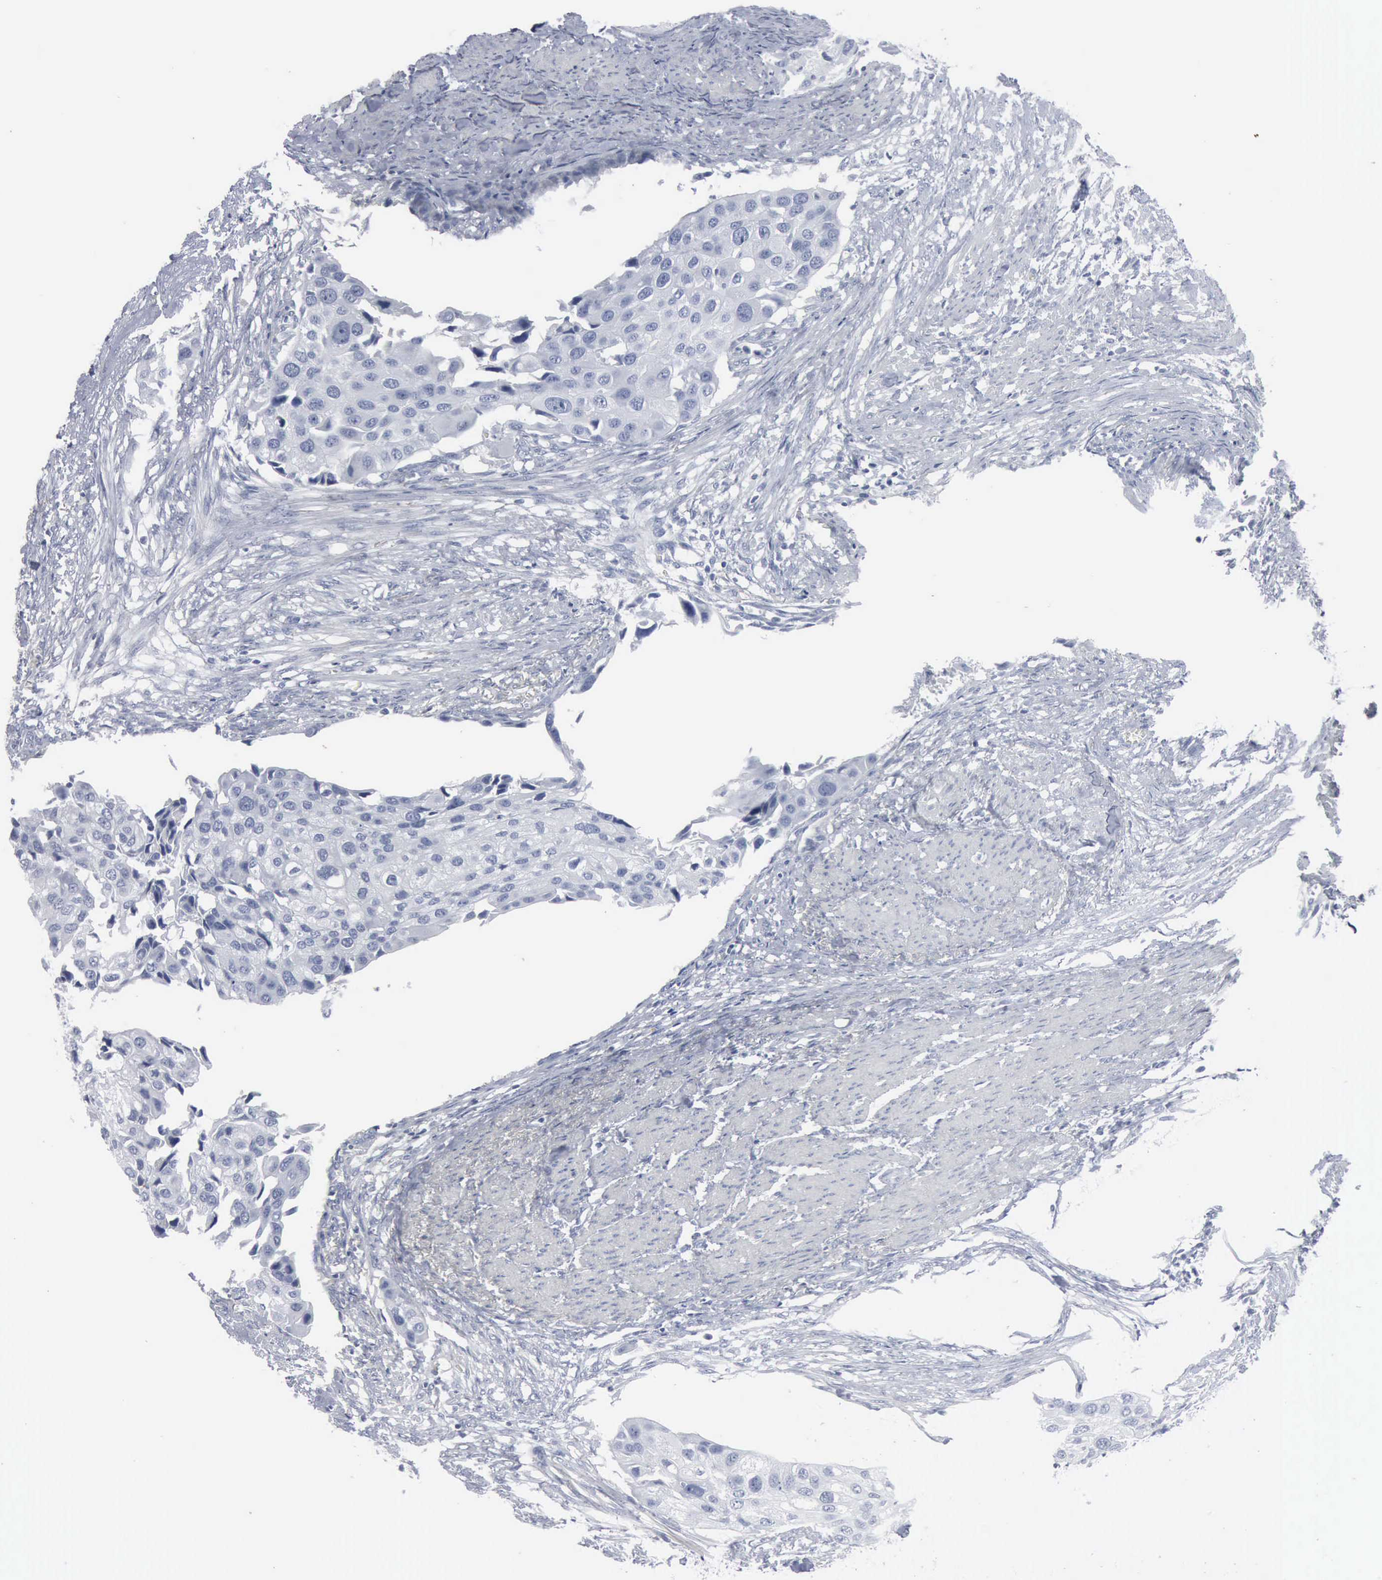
{"staining": {"intensity": "negative", "quantity": "none", "location": "none"}, "tissue": "urothelial cancer", "cell_type": "Tumor cells", "image_type": "cancer", "snomed": [{"axis": "morphology", "description": "Urothelial carcinoma, High grade"}, {"axis": "topography", "description": "Urinary bladder"}], "caption": "This is a photomicrograph of immunohistochemistry staining of high-grade urothelial carcinoma, which shows no staining in tumor cells.", "gene": "DMD", "patient": {"sex": "male", "age": 55}}